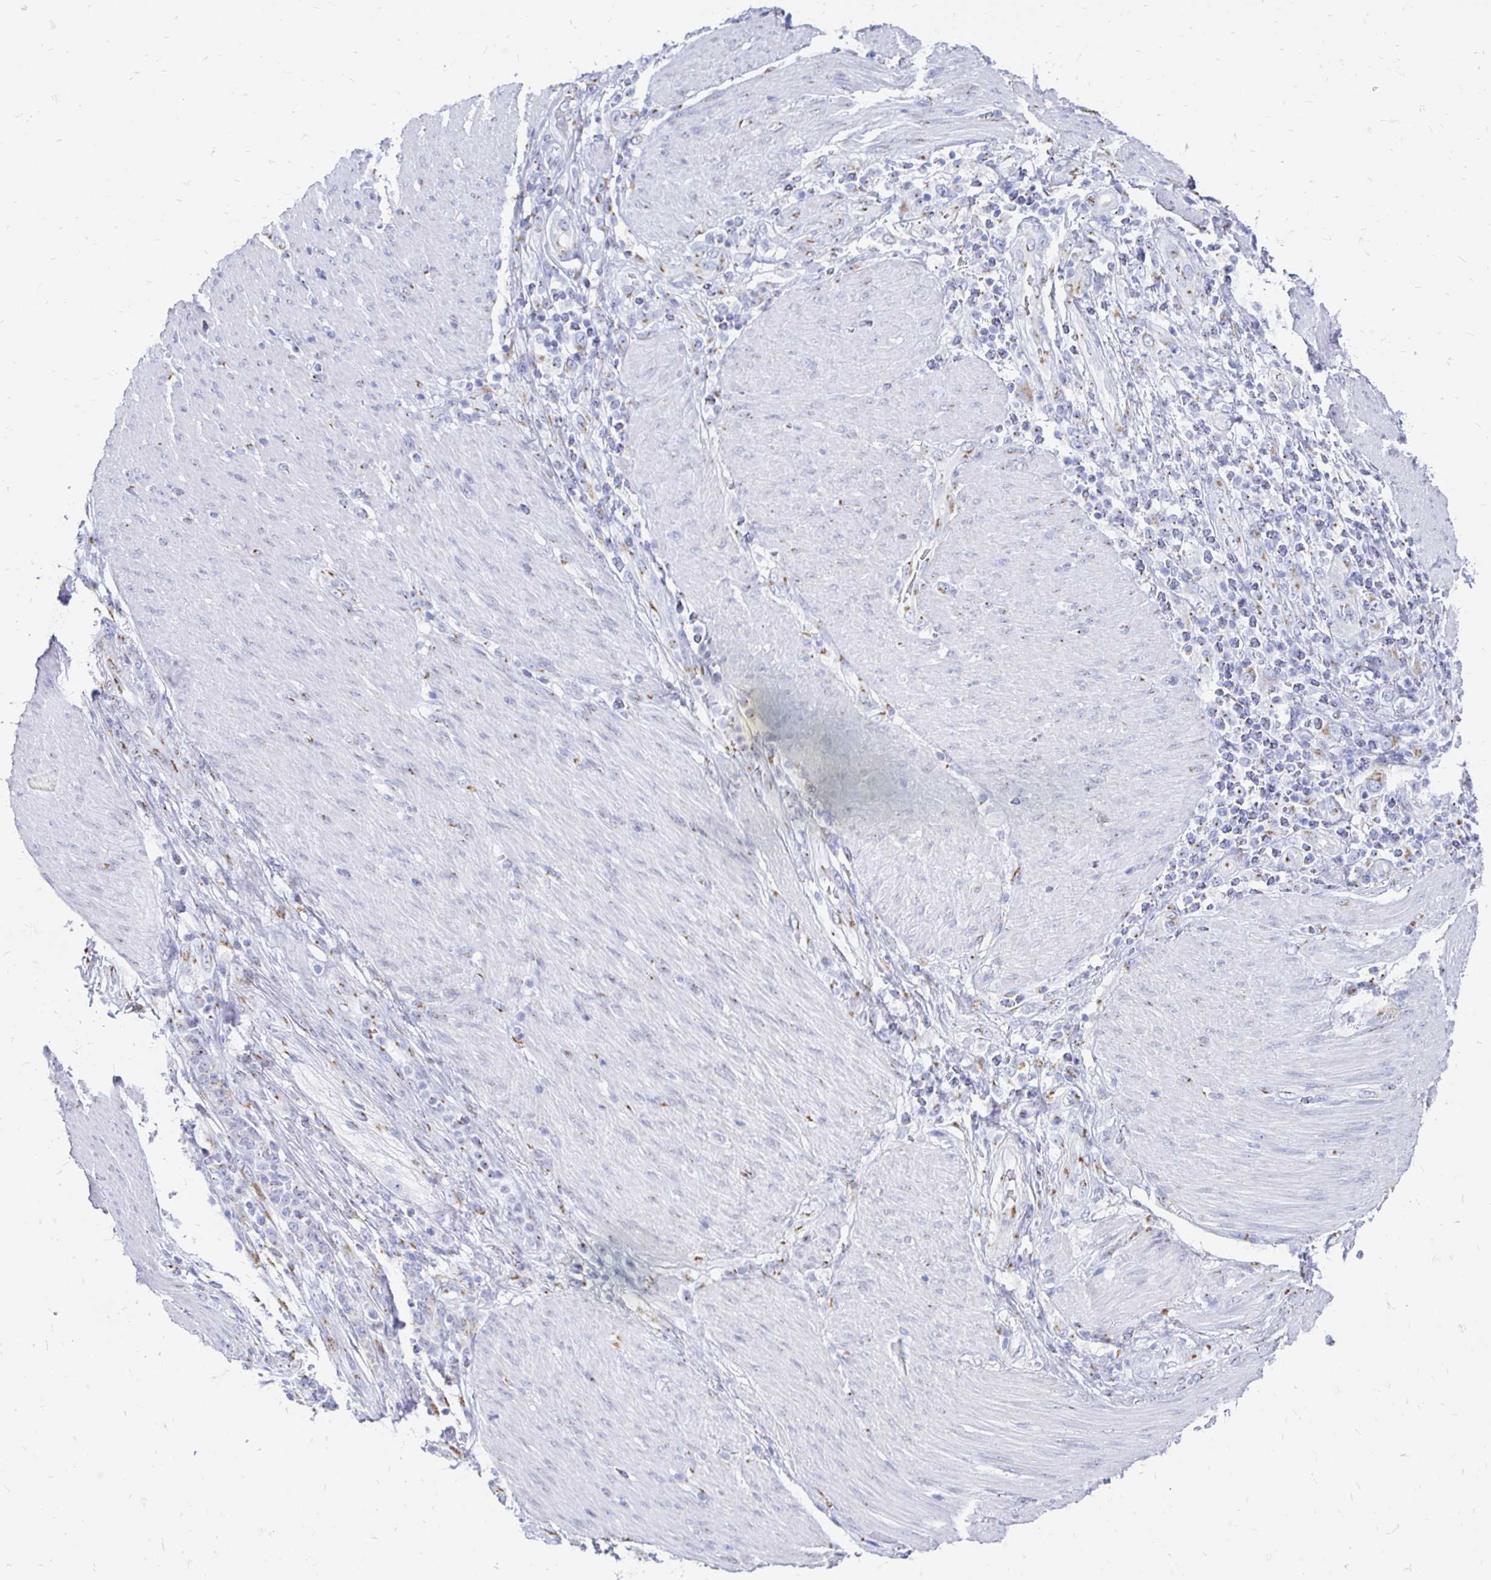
{"staining": {"intensity": "weak", "quantity": "25%-75%", "location": "cytoplasmic/membranous"}, "tissue": "stomach cancer", "cell_type": "Tumor cells", "image_type": "cancer", "snomed": [{"axis": "morphology", "description": "Adenocarcinoma, NOS"}, {"axis": "topography", "description": "Stomach"}], "caption": "IHC micrograph of neoplastic tissue: human stomach adenocarcinoma stained using IHC exhibits low levels of weak protein expression localized specifically in the cytoplasmic/membranous of tumor cells, appearing as a cytoplasmic/membranous brown color.", "gene": "PAGE4", "patient": {"sex": "female", "age": 79}}